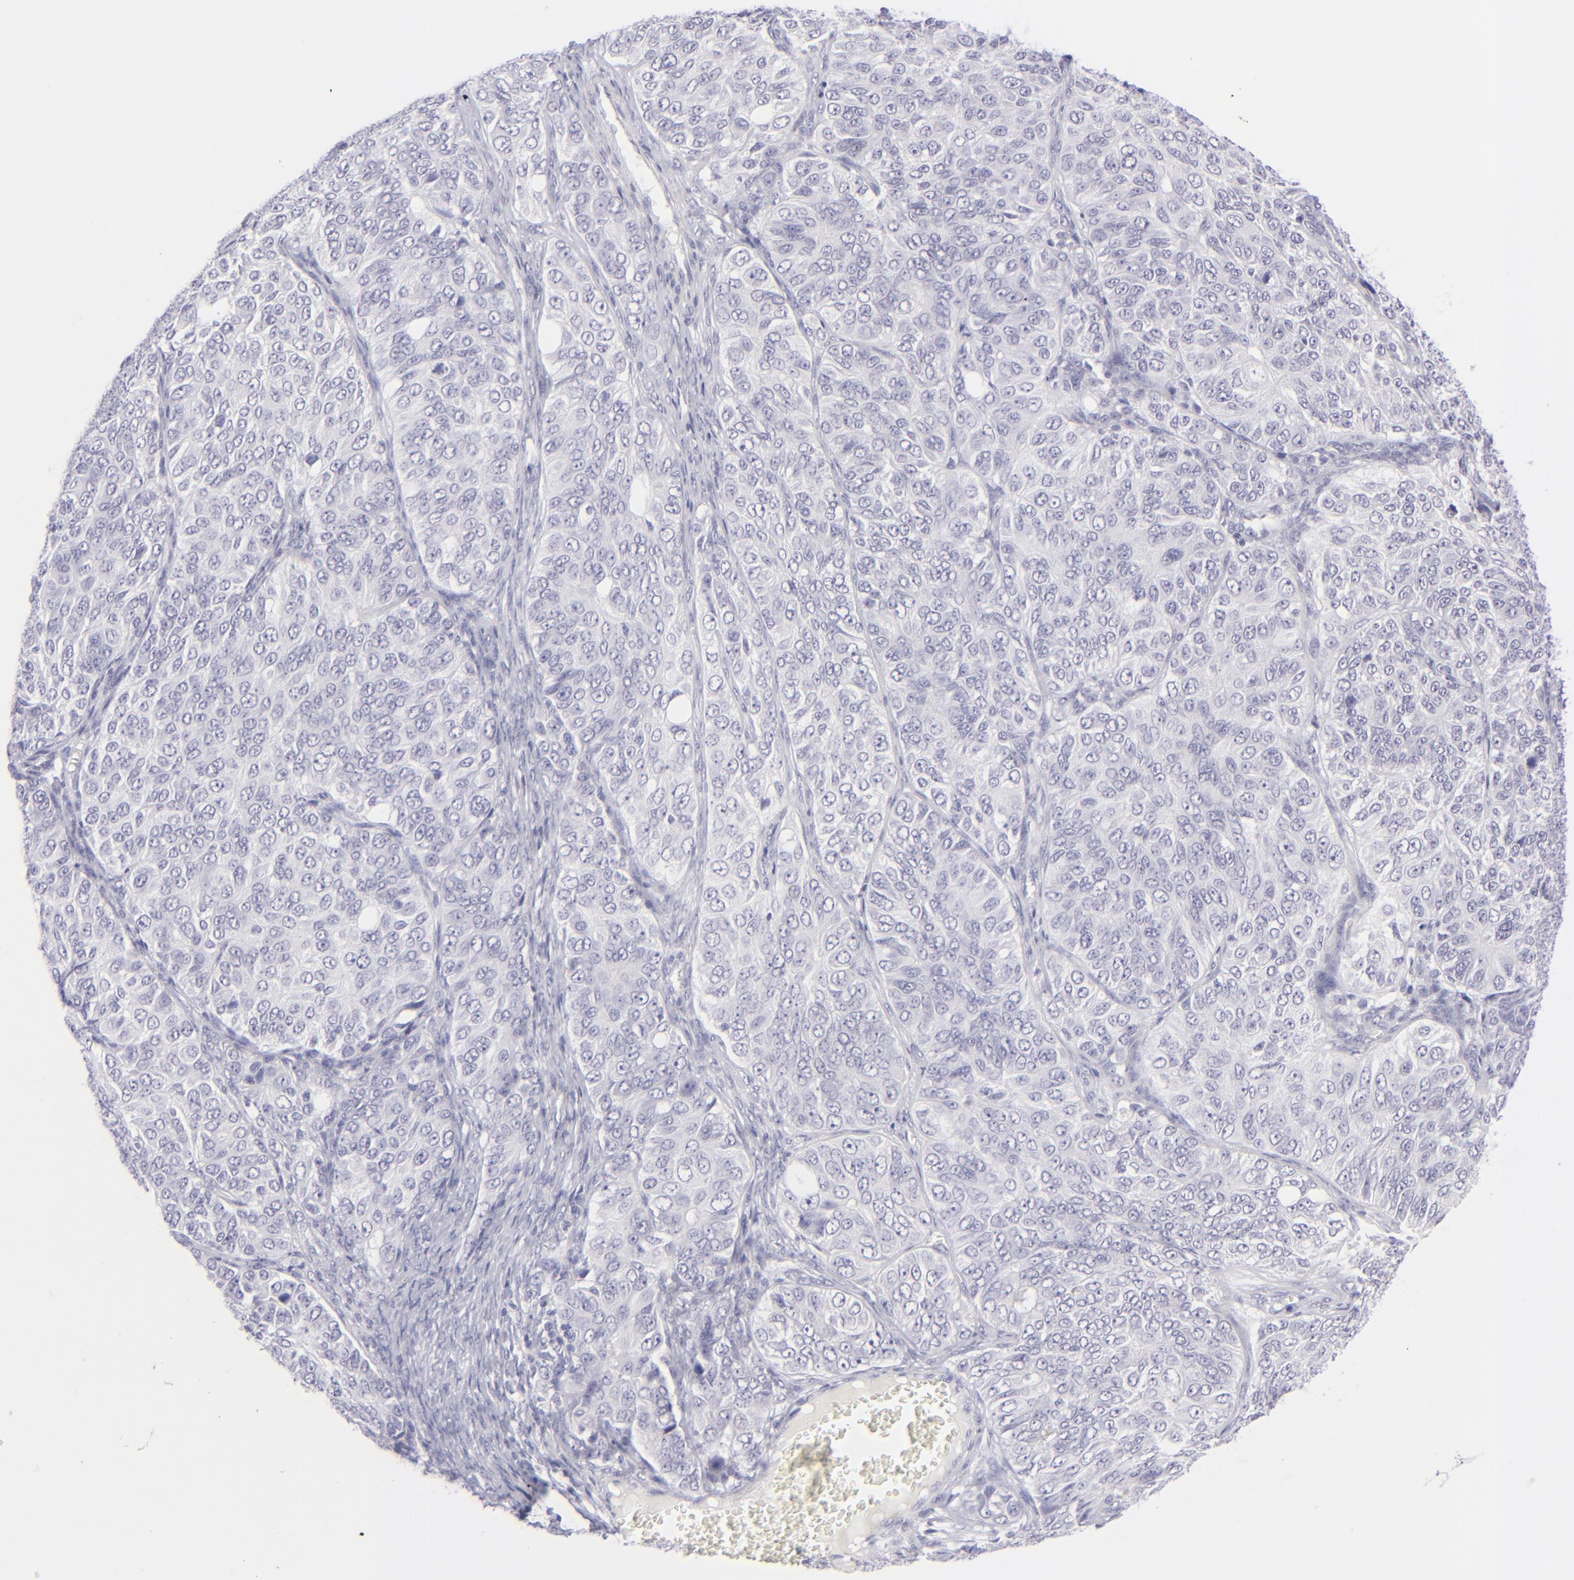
{"staining": {"intensity": "negative", "quantity": "none", "location": "none"}, "tissue": "ovarian cancer", "cell_type": "Tumor cells", "image_type": "cancer", "snomed": [{"axis": "morphology", "description": "Carcinoma, endometroid"}, {"axis": "topography", "description": "Ovary"}], "caption": "DAB immunohistochemical staining of endometroid carcinoma (ovarian) shows no significant positivity in tumor cells. Nuclei are stained in blue.", "gene": "FCER2", "patient": {"sex": "female", "age": 51}}